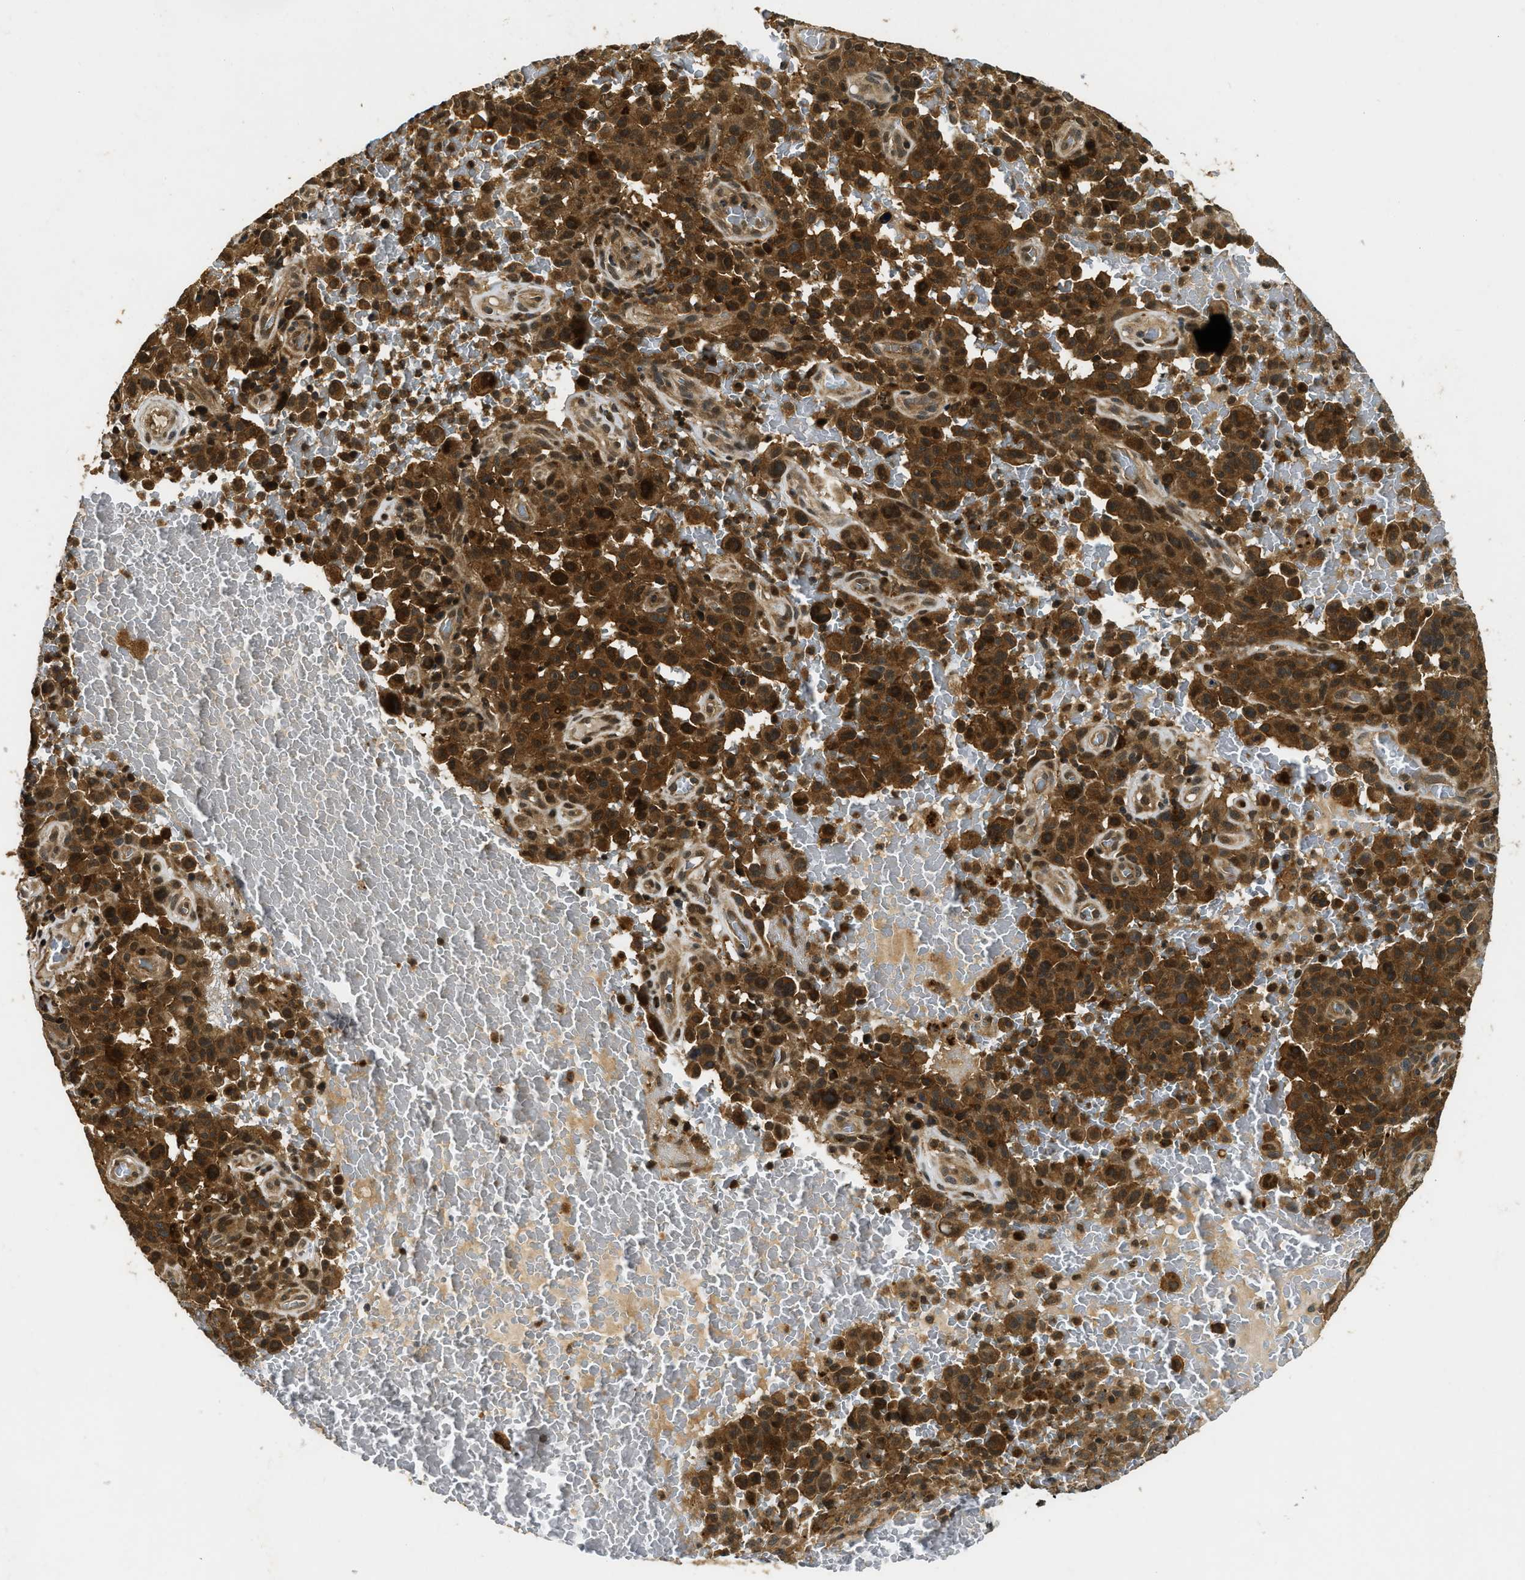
{"staining": {"intensity": "strong", "quantity": ">75%", "location": "cytoplasmic/membranous"}, "tissue": "melanoma", "cell_type": "Tumor cells", "image_type": "cancer", "snomed": [{"axis": "morphology", "description": "Malignant melanoma, NOS"}, {"axis": "topography", "description": "Skin"}], "caption": "Brown immunohistochemical staining in human malignant melanoma demonstrates strong cytoplasmic/membranous staining in approximately >75% of tumor cells.", "gene": "ADSL", "patient": {"sex": "female", "age": 82}}